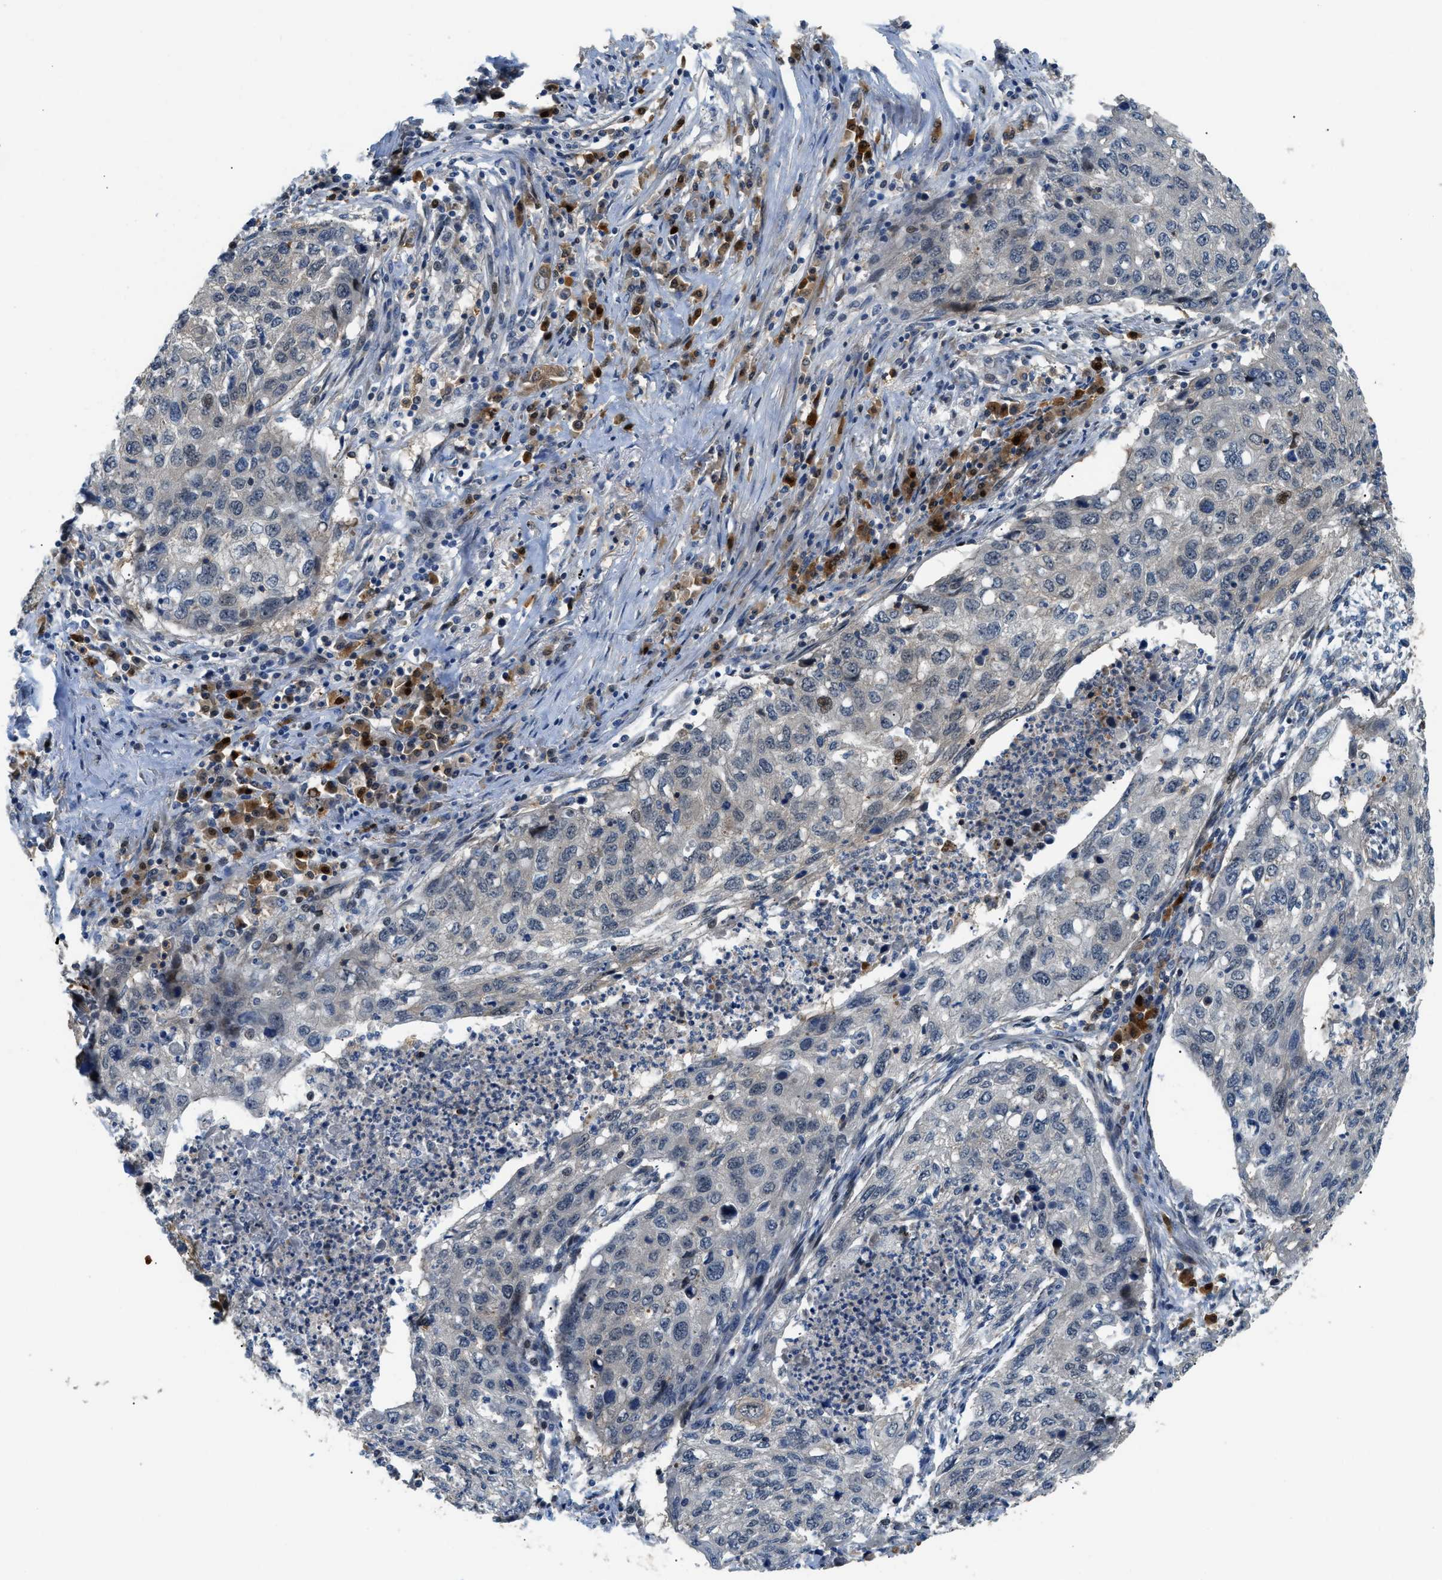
{"staining": {"intensity": "negative", "quantity": "none", "location": "none"}, "tissue": "lung cancer", "cell_type": "Tumor cells", "image_type": "cancer", "snomed": [{"axis": "morphology", "description": "Squamous cell carcinoma, NOS"}, {"axis": "topography", "description": "Lung"}], "caption": "Immunohistochemistry histopathology image of human lung squamous cell carcinoma stained for a protein (brown), which shows no staining in tumor cells.", "gene": "TRAK2", "patient": {"sex": "female", "age": 63}}